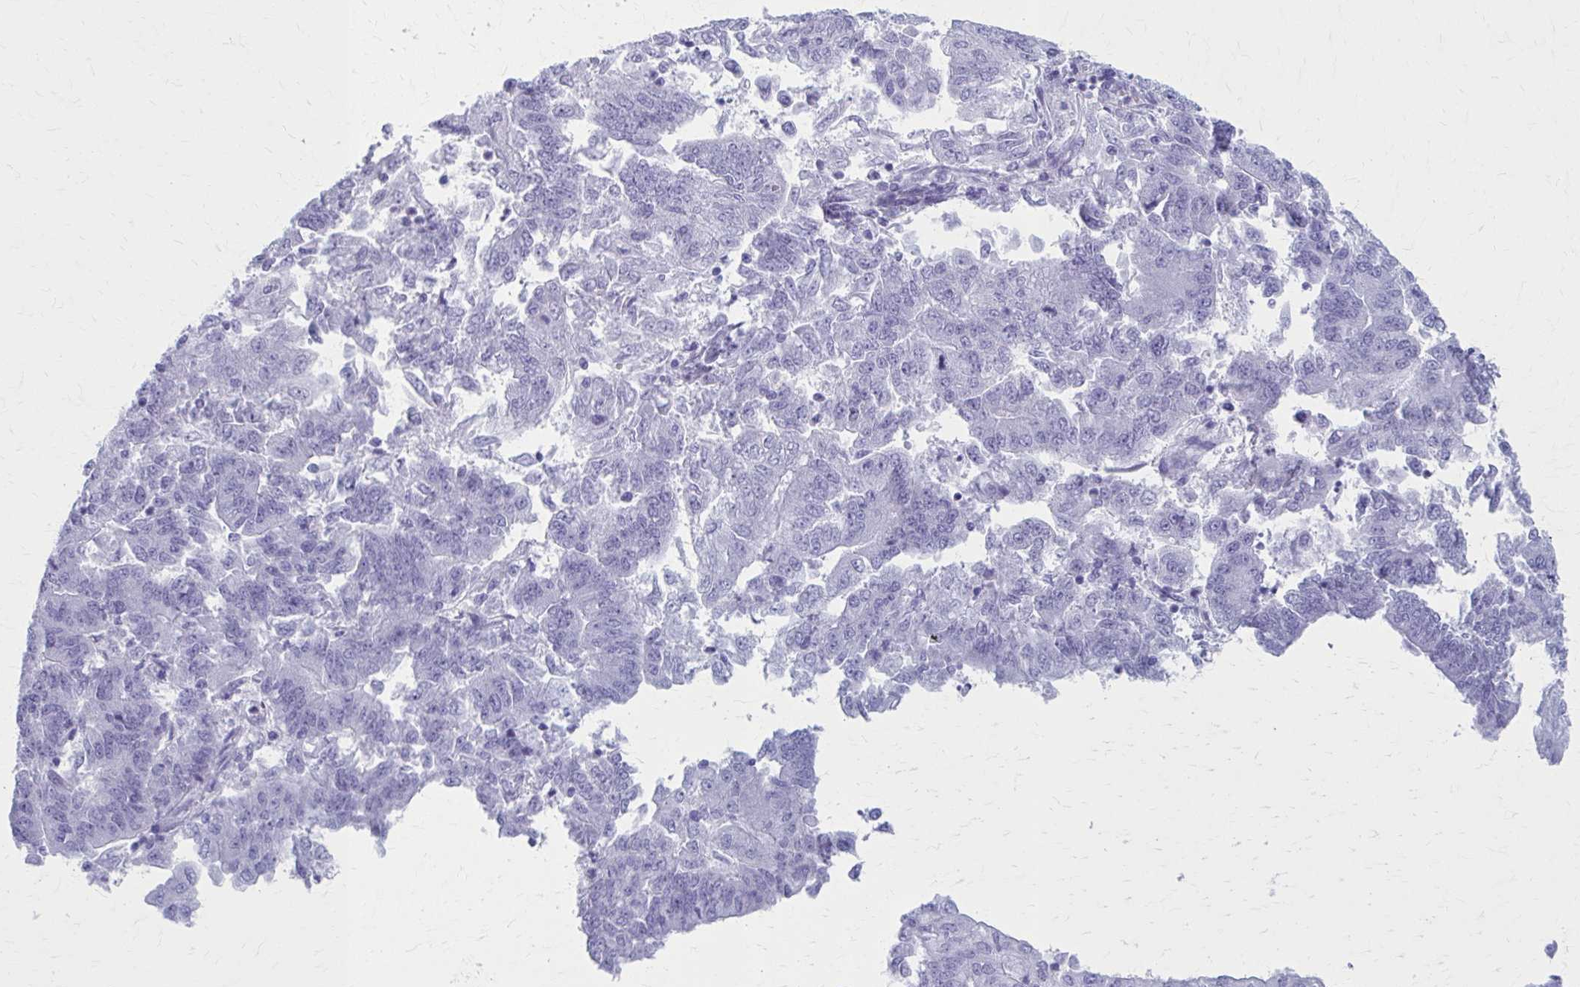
{"staining": {"intensity": "negative", "quantity": "none", "location": "none"}, "tissue": "endometrial cancer", "cell_type": "Tumor cells", "image_type": "cancer", "snomed": [{"axis": "morphology", "description": "Adenocarcinoma, NOS"}, {"axis": "topography", "description": "Endometrium"}], "caption": "Adenocarcinoma (endometrial) was stained to show a protein in brown. There is no significant positivity in tumor cells.", "gene": "CELF5", "patient": {"sex": "female", "age": 70}}